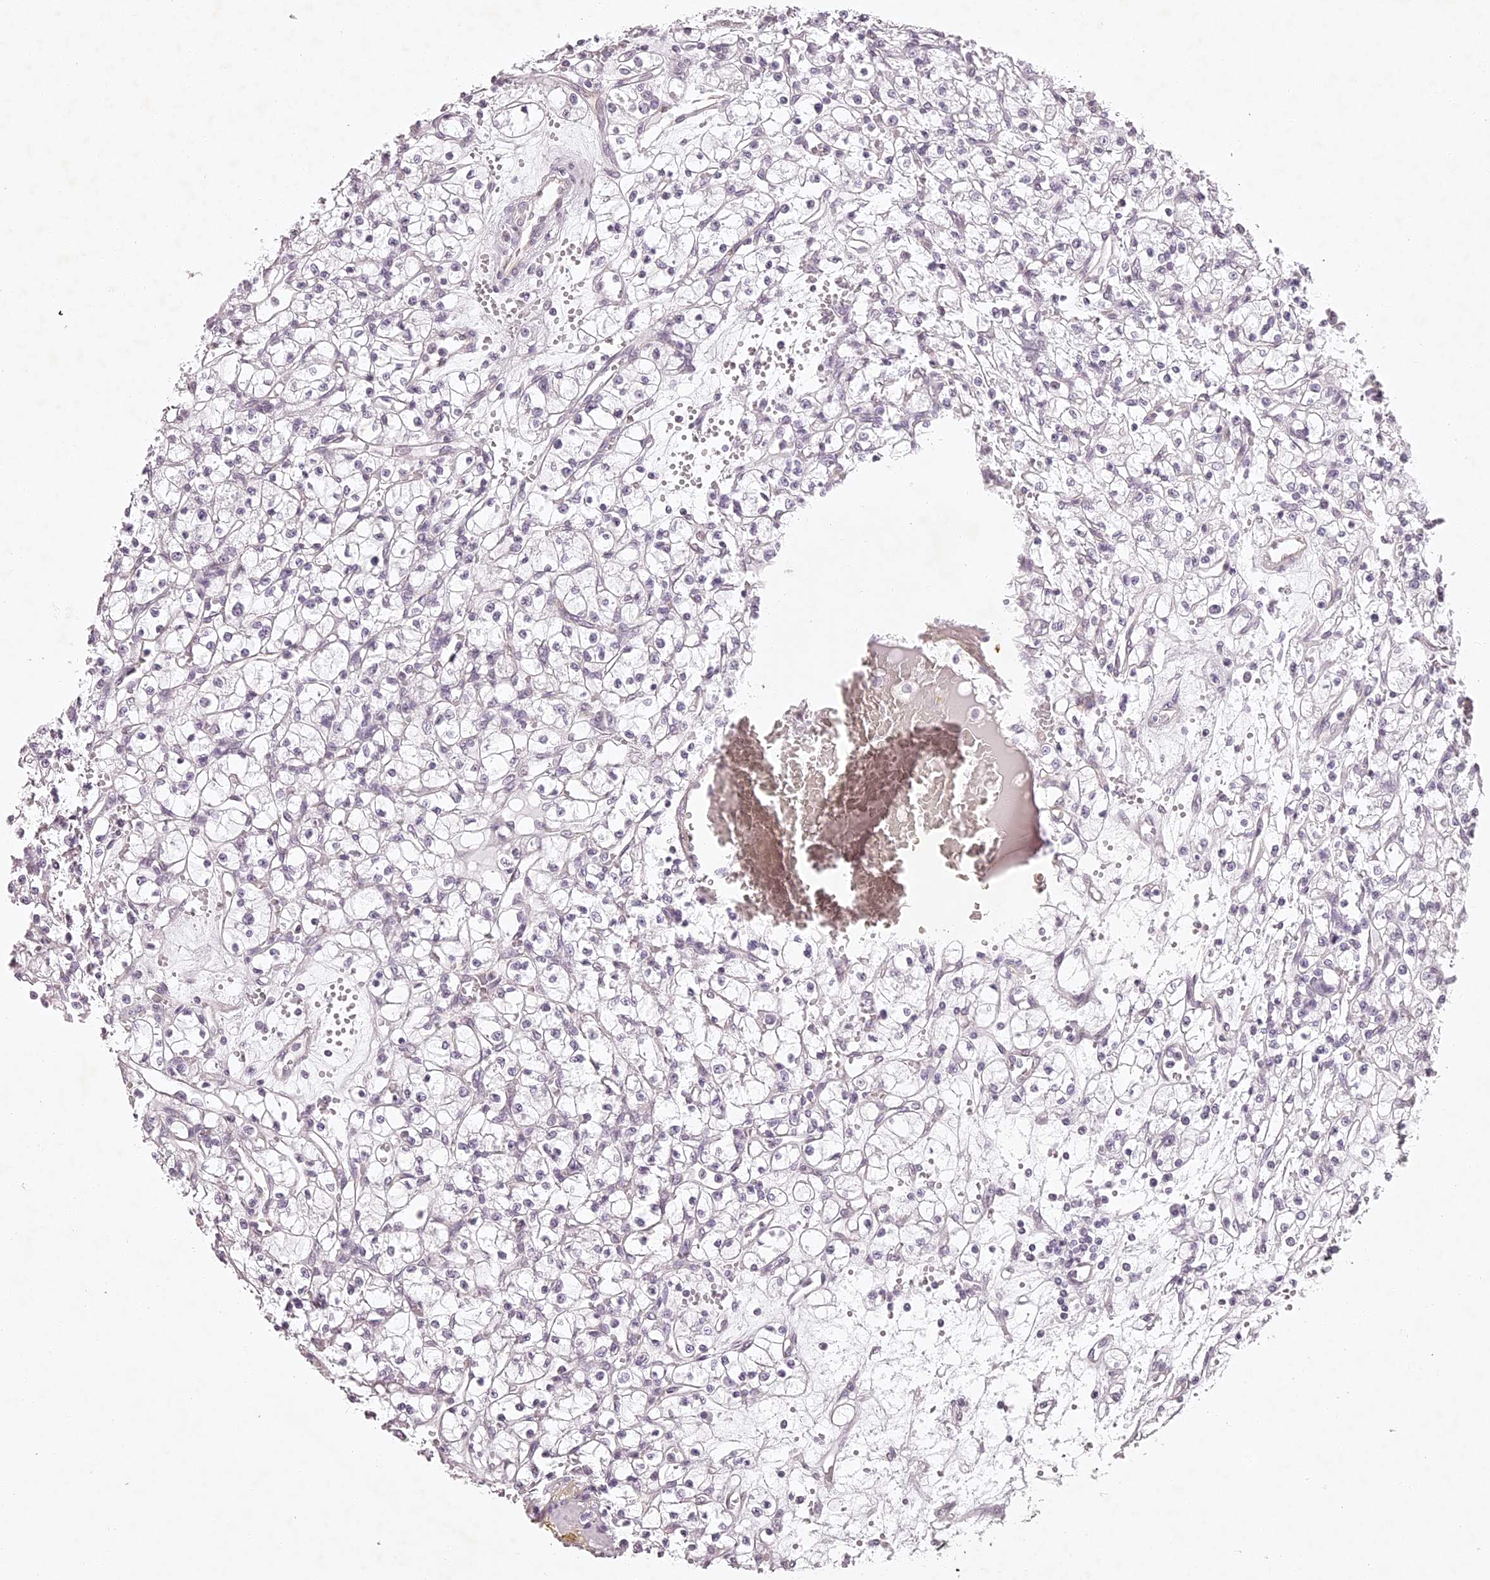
{"staining": {"intensity": "negative", "quantity": "none", "location": "none"}, "tissue": "renal cancer", "cell_type": "Tumor cells", "image_type": "cancer", "snomed": [{"axis": "morphology", "description": "Adenocarcinoma, NOS"}, {"axis": "topography", "description": "Kidney"}], "caption": "Tumor cells show no significant staining in adenocarcinoma (renal).", "gene": "ELAPOR1", "patient": {"sex": "female", "age": 59}}